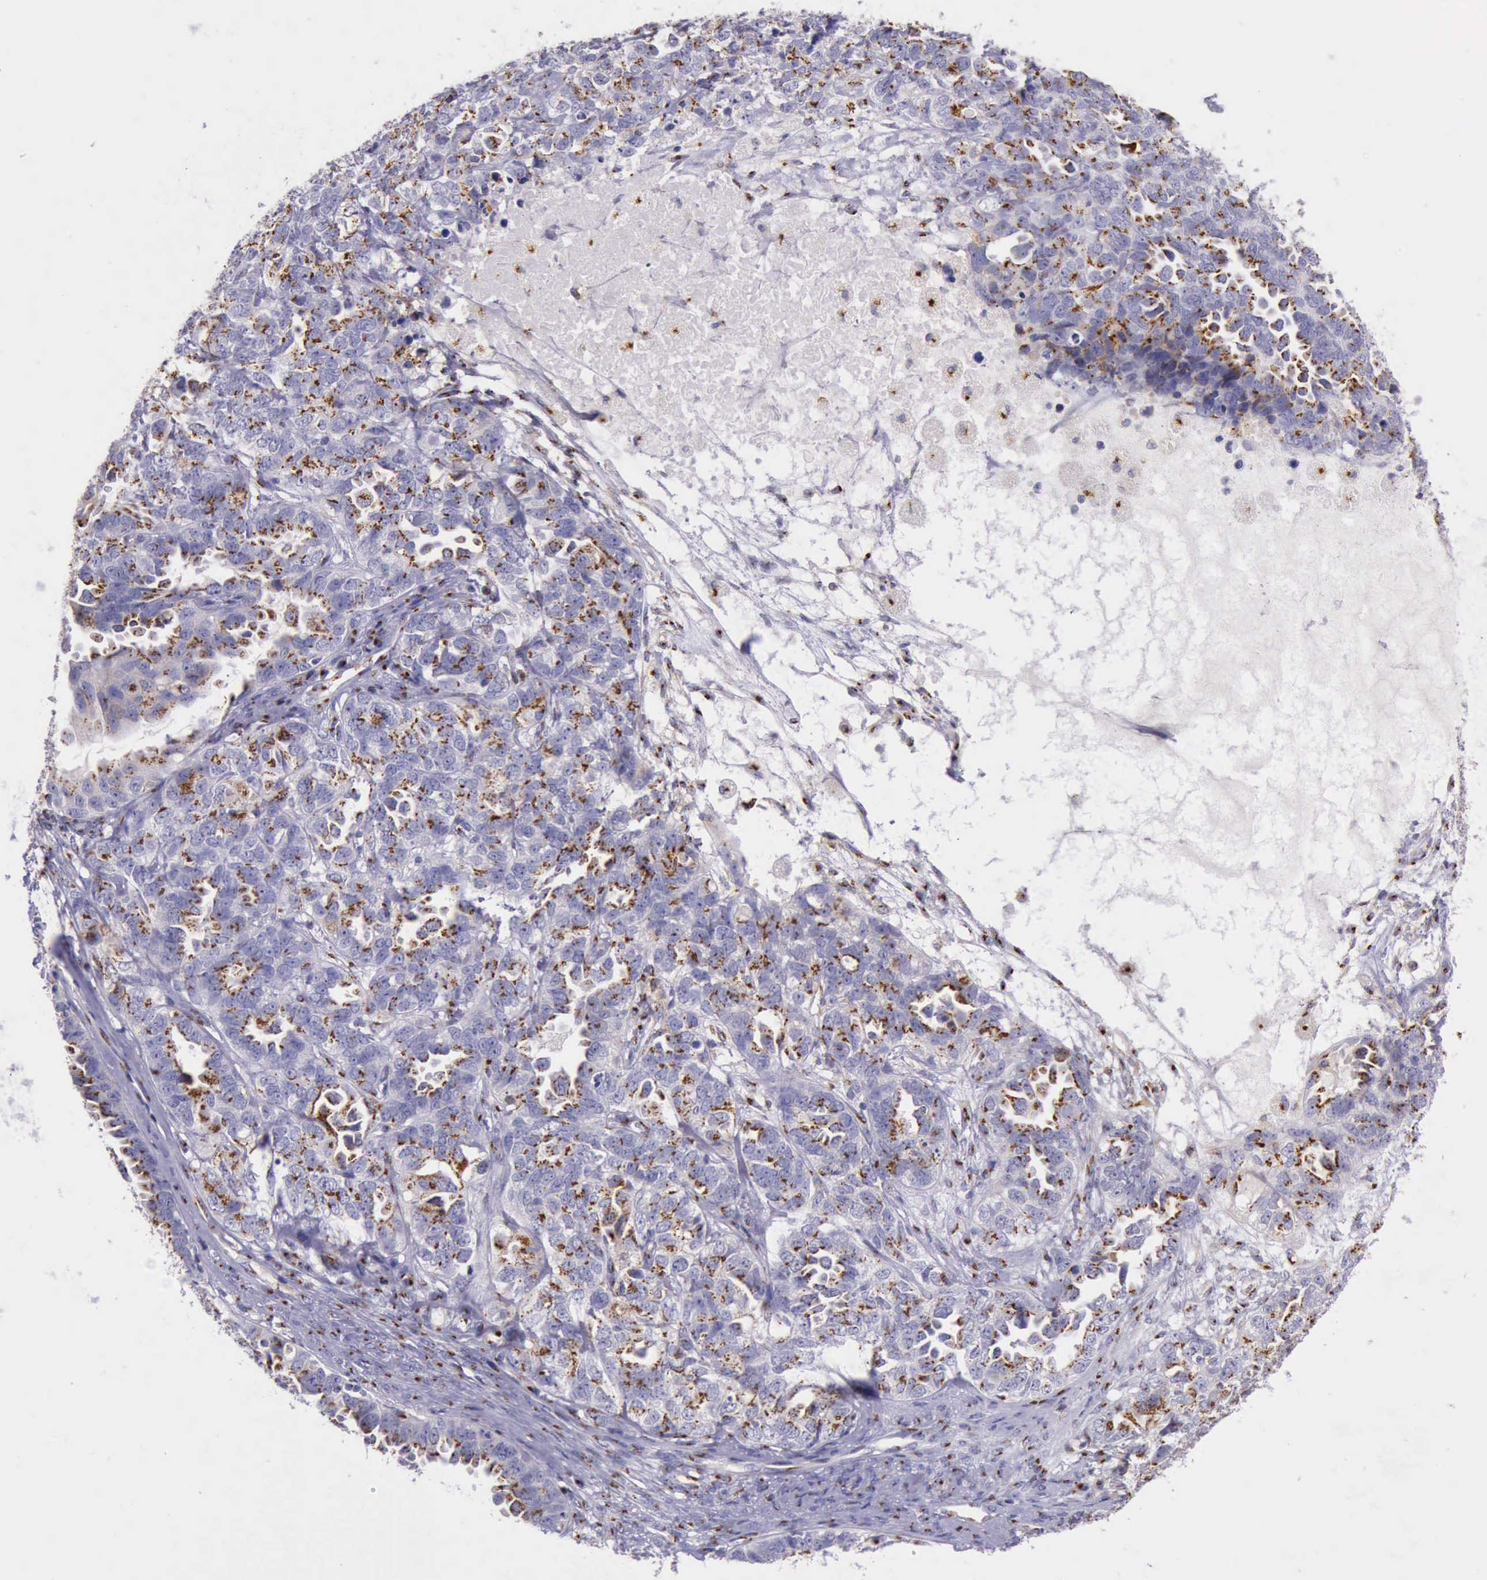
{"staining": {"intensity": "strong", "quantity": ">75%", "location": "cytoplasmic/membranous"}, "tissue": "ovarian cancer", "cell_type": "Tumor cells", "image_type": "cancer", "snomed": [{"axis": "morphology", "description": "Cystadenocarcinoma, serous, NOS"}, {"axis": "topography", "description": "Ovary"}], "caption": "Ovarian cancer stained for a protein exhibits strong cytoplasmic/membranous positivity in tumor cells. (DAB (3,3'-diaminobenzidine) = brown stain, brightfield microscopy at high magnification).", "gene": "GOLGA5", "patient": {"sex": "female", "age": 82}}